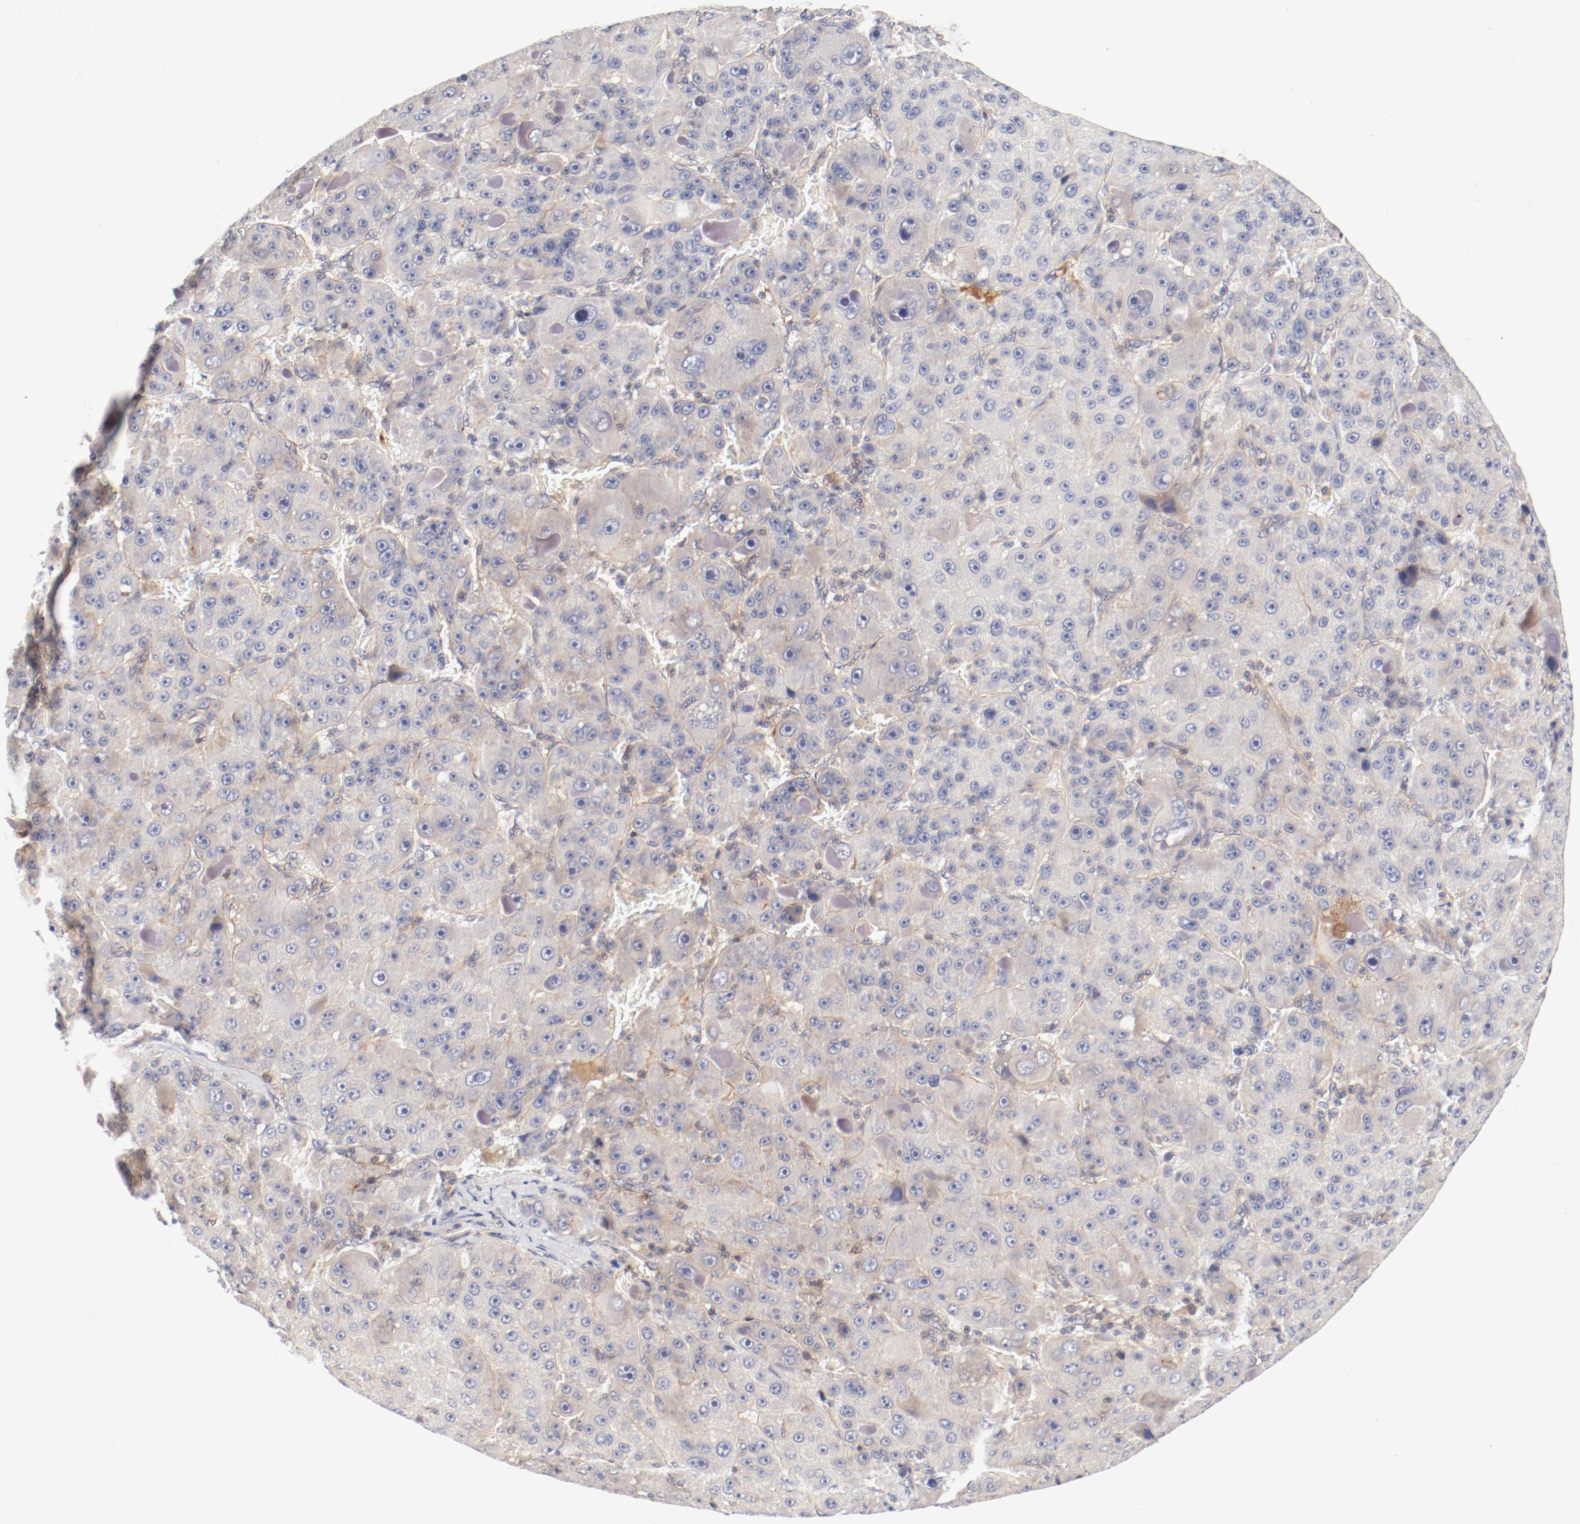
{"staining": {"intensity": "negative", "quantity": "none", "location": "none"}, "tissue": "liver cancer", "cell_type": "Tumor cells", "image_type": "cancer", "snomed": [{"axis": "morphology", "description": "Carcinoma, Hepatocellular, NOS"}, {"axis": "topography", "description": "Liver"}], "caption": "Human hepatocellular carcinoma (liver) stained for a protein using IHC reveals no staining in tumor cells.", "gene": "ZNF267", "patient": {"sex": "male", "age": 76}}